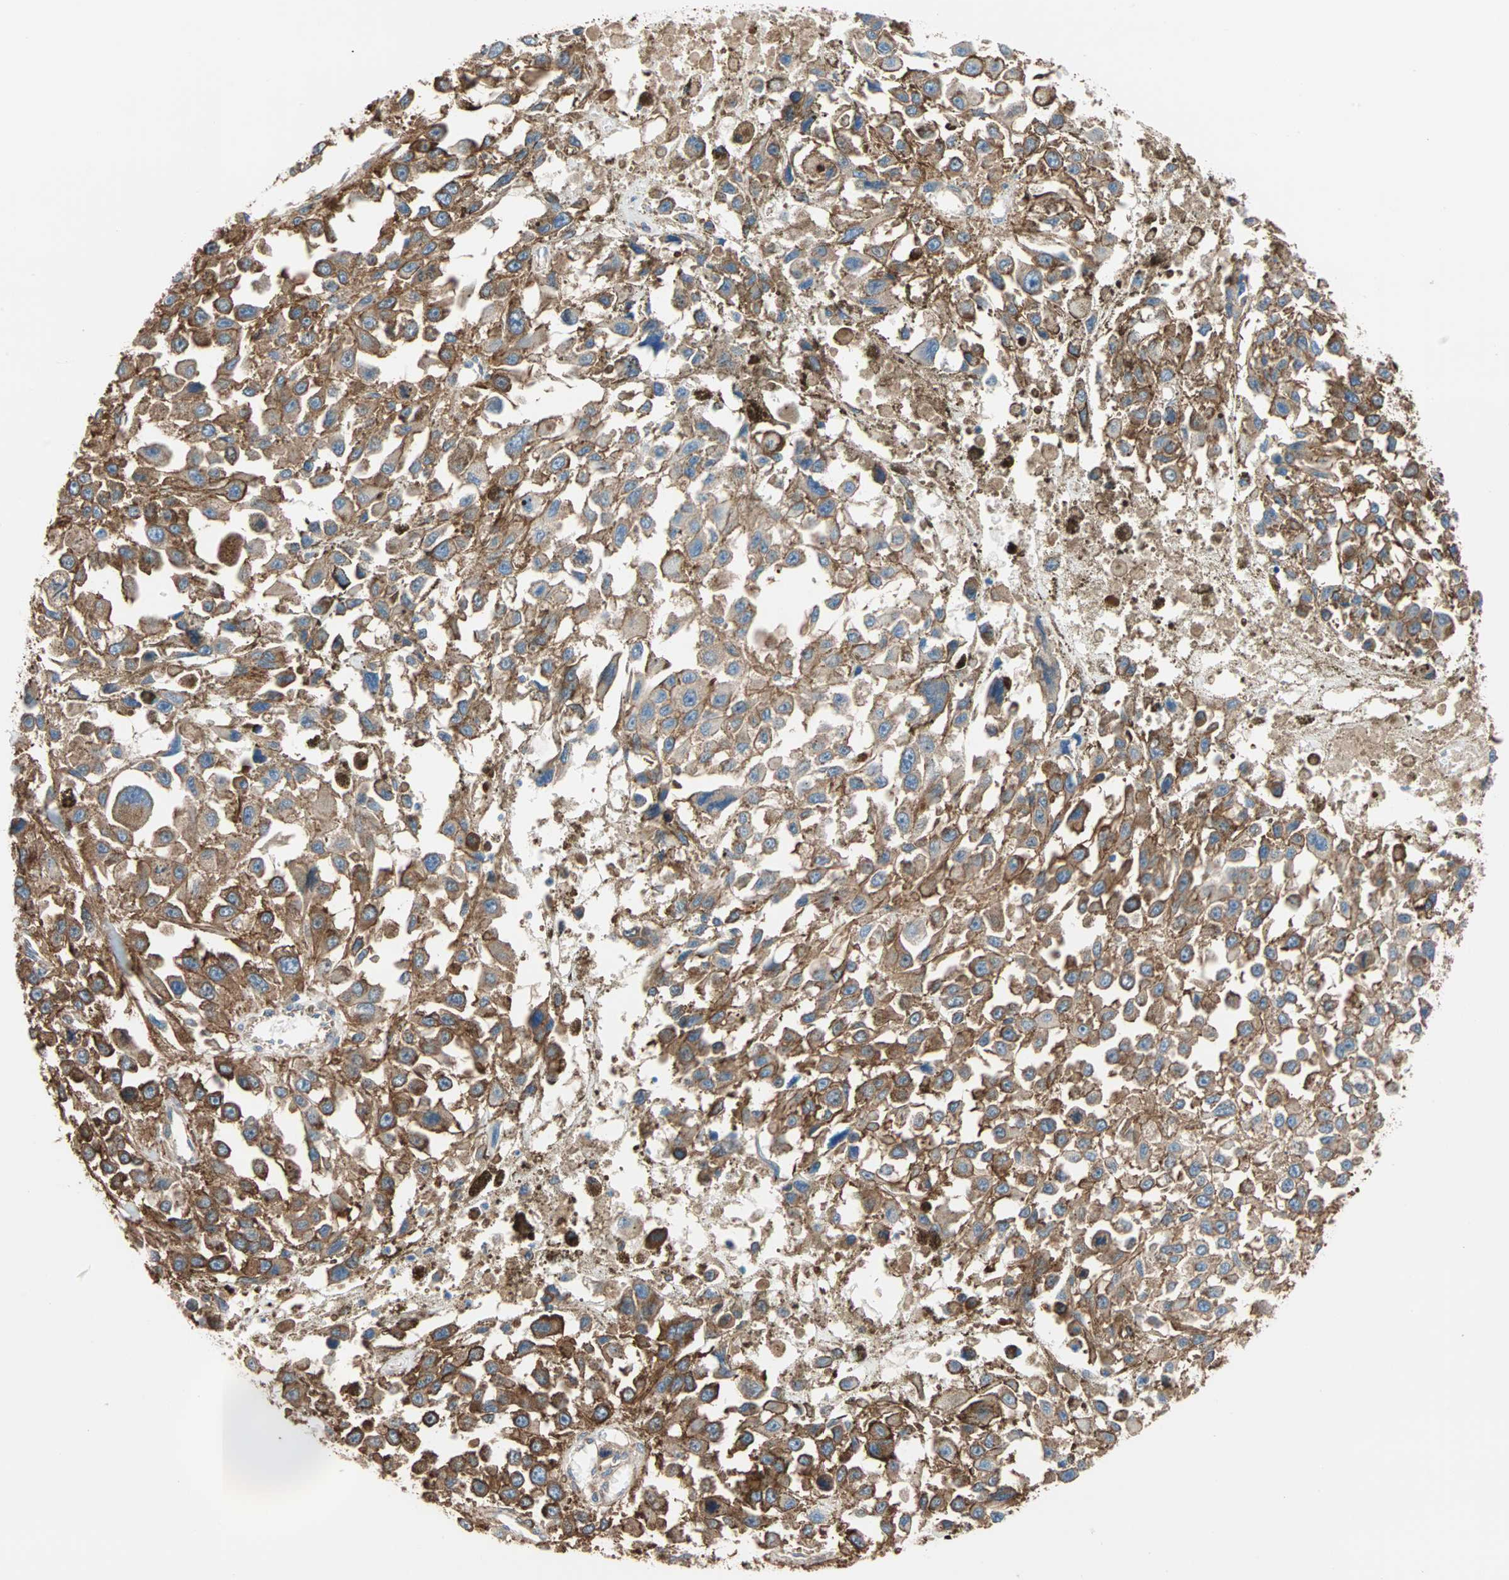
{"staining": {"intensity": "strong", "quantity": ">75%", "location": "cytoplasmic/membranous"}, "tissue": "melanoma", "cell_type": "Tumor cells", "image_type": "cancer", "snomed": [{"axis": "morphology", "description": "Malignant melanoma, Metastatic site"}, {"axis": "topography", "description": "Lymph node"}], "caption": "Tumor cells demonstrate high levels of strong cytoplasmic/membranous expression in approximately >75% of cells in human melanoma. (brown staining indicates protein expression, while blue staining denotes nuclei).", "gene": "EEF2", "patient": {"sex": "male", "age": 59}}